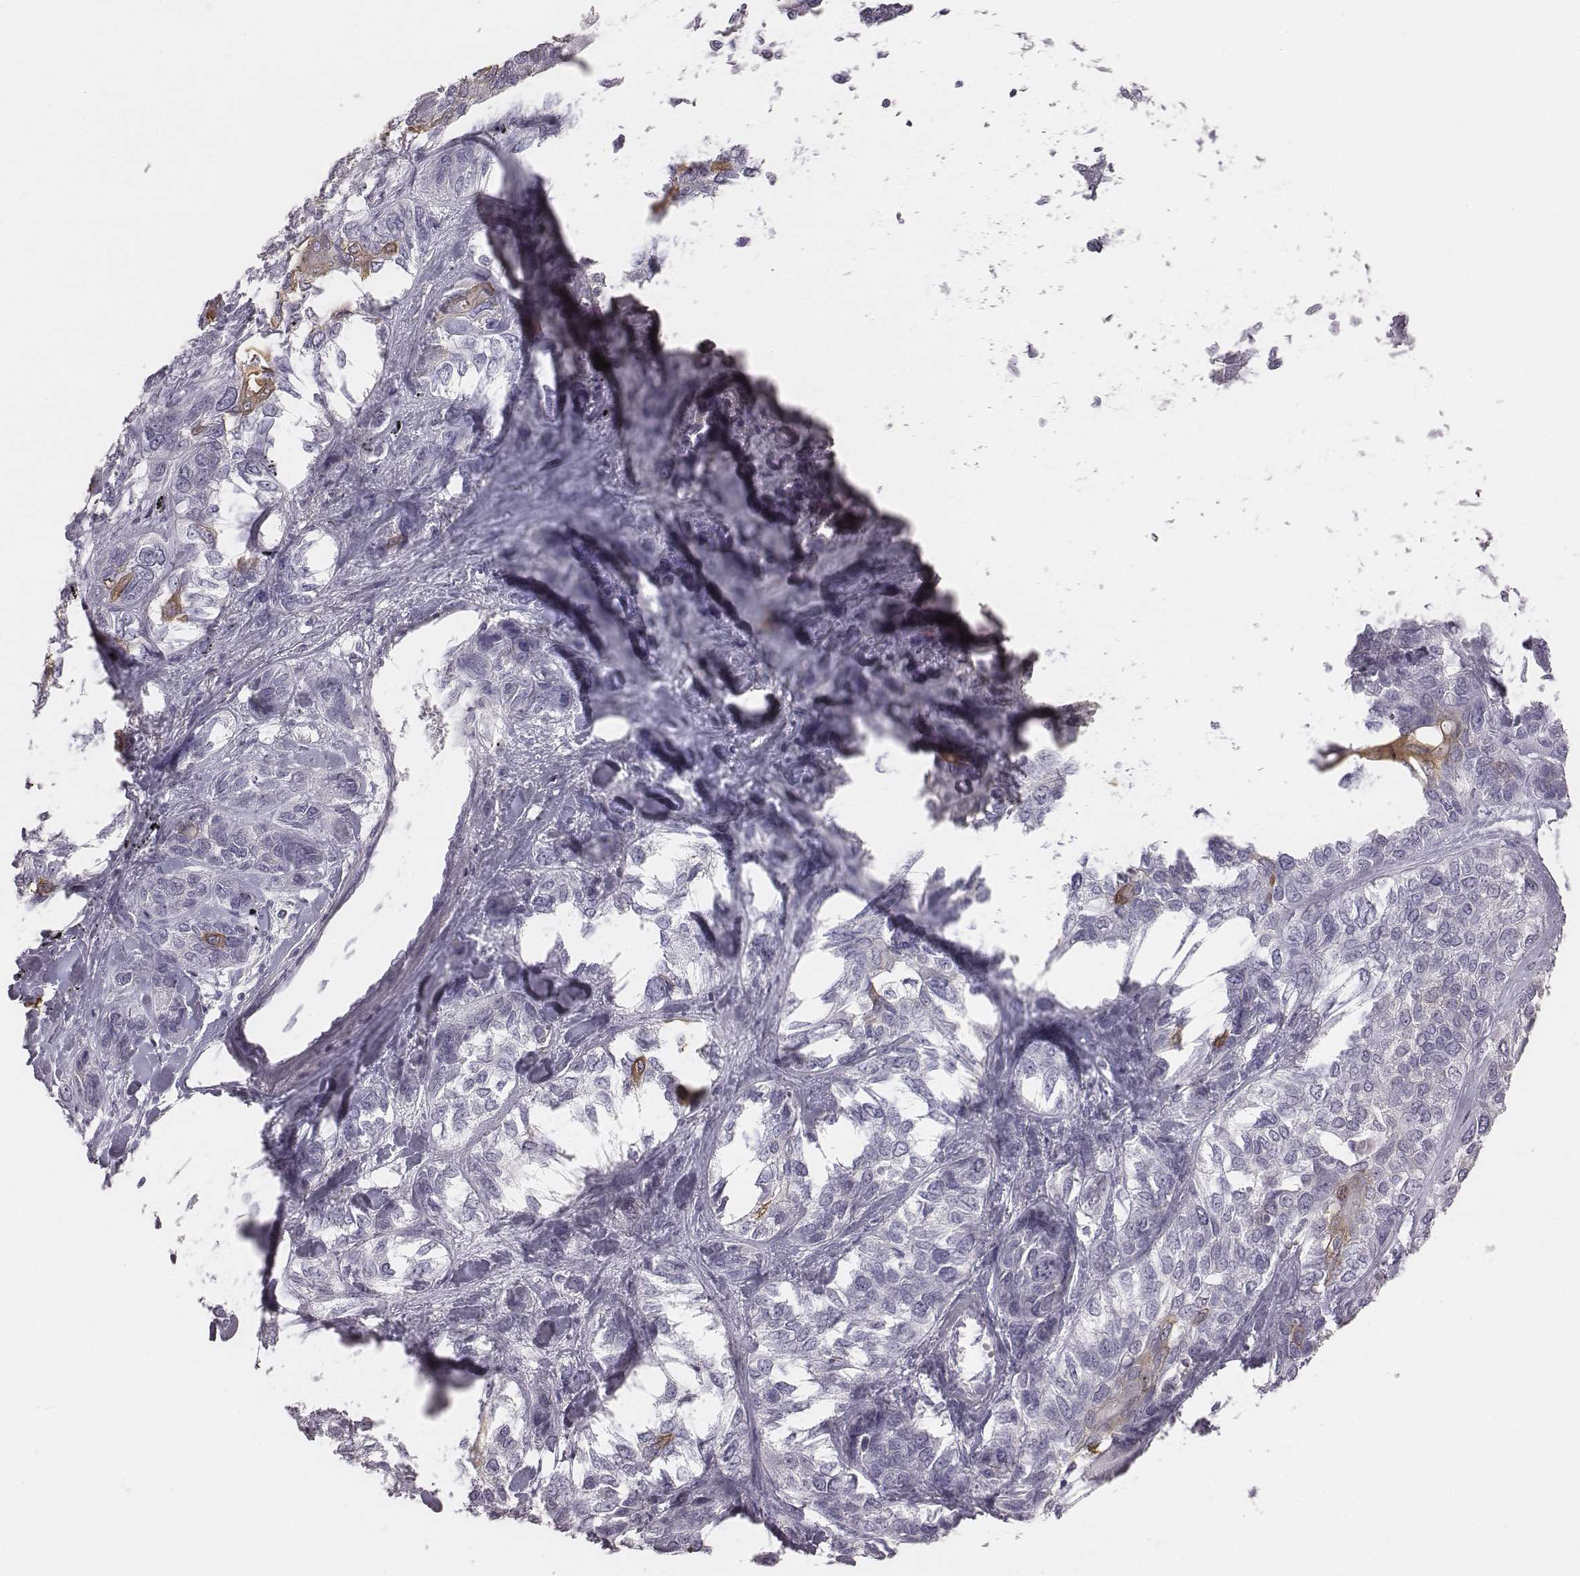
{"staining": {"intensity": "negative", "quantity": "none", "location": "none"}, "tissue": "lung cancer", "cell_type": "Tumor cells", "image_type": "cancer", "snomed": [{"axis": "morphology", "description": "Squamous cell carcinoma, NOS"}, {"axis": "topography", "description": "Lung"}], "caption": "Histopathology image shows no significant protein expression in tumor cells of squamous cell carcinoma (lung). (Stains: DAB IHC with hematoxylin counter stain, Microscopy: brightfield microscopy at high magnification).", "gene": "C6orf58", "patient": {"sex": "female", "age": 70}}